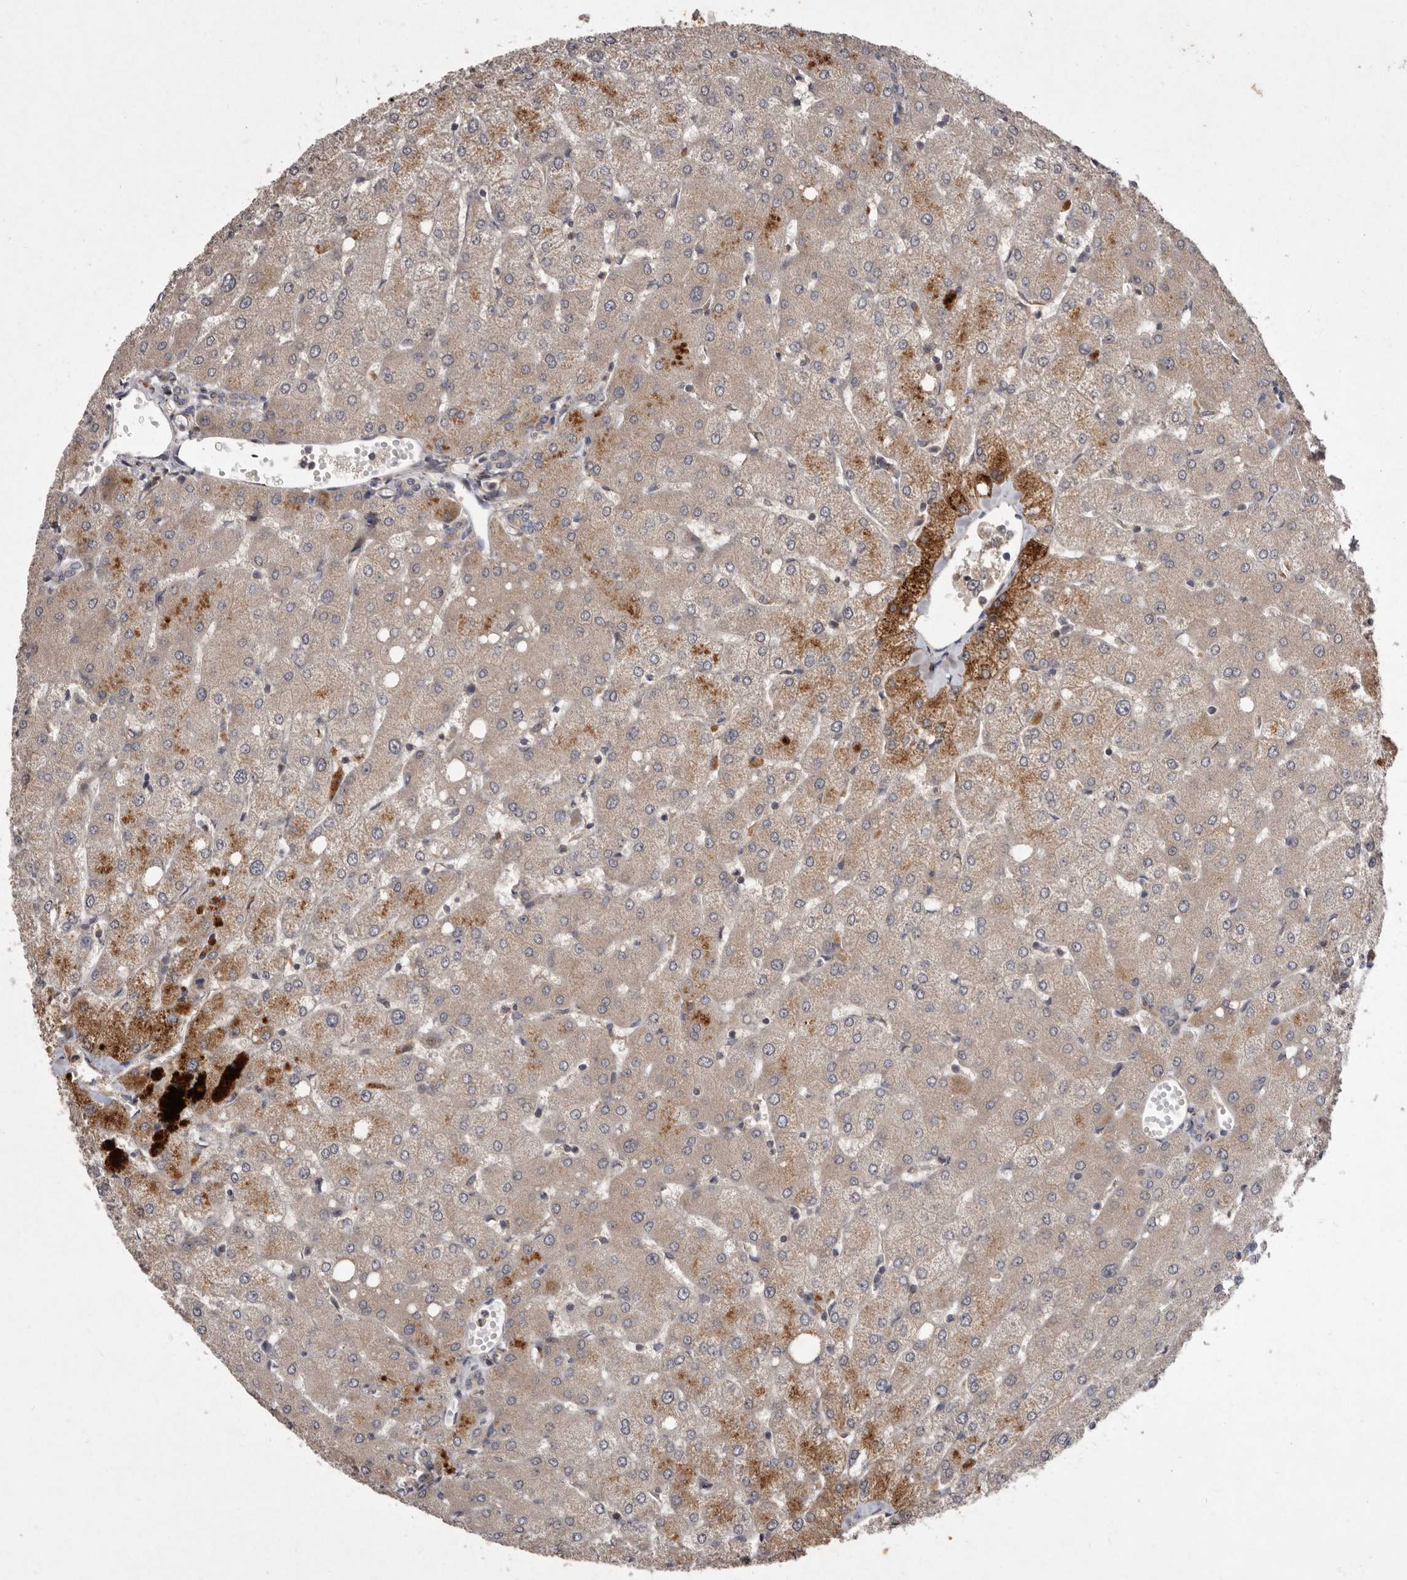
{"staining": {"intensity": "negative", "quantity": "none", "location": "none"}, "tissue": "liver", "cell_type": "Cholangiocytes", "image_type": "normal", "snomed": [{"axis": "morphology", "description": "Normal tissue, NOS"}, {"axis": "topography", "description": "Liver"}], "caption": "Cholangiocytes show no significant protein staining in unremarkable liver.", "gene": "FLAD1", "patient": {"sex": "female", "age": 54}}